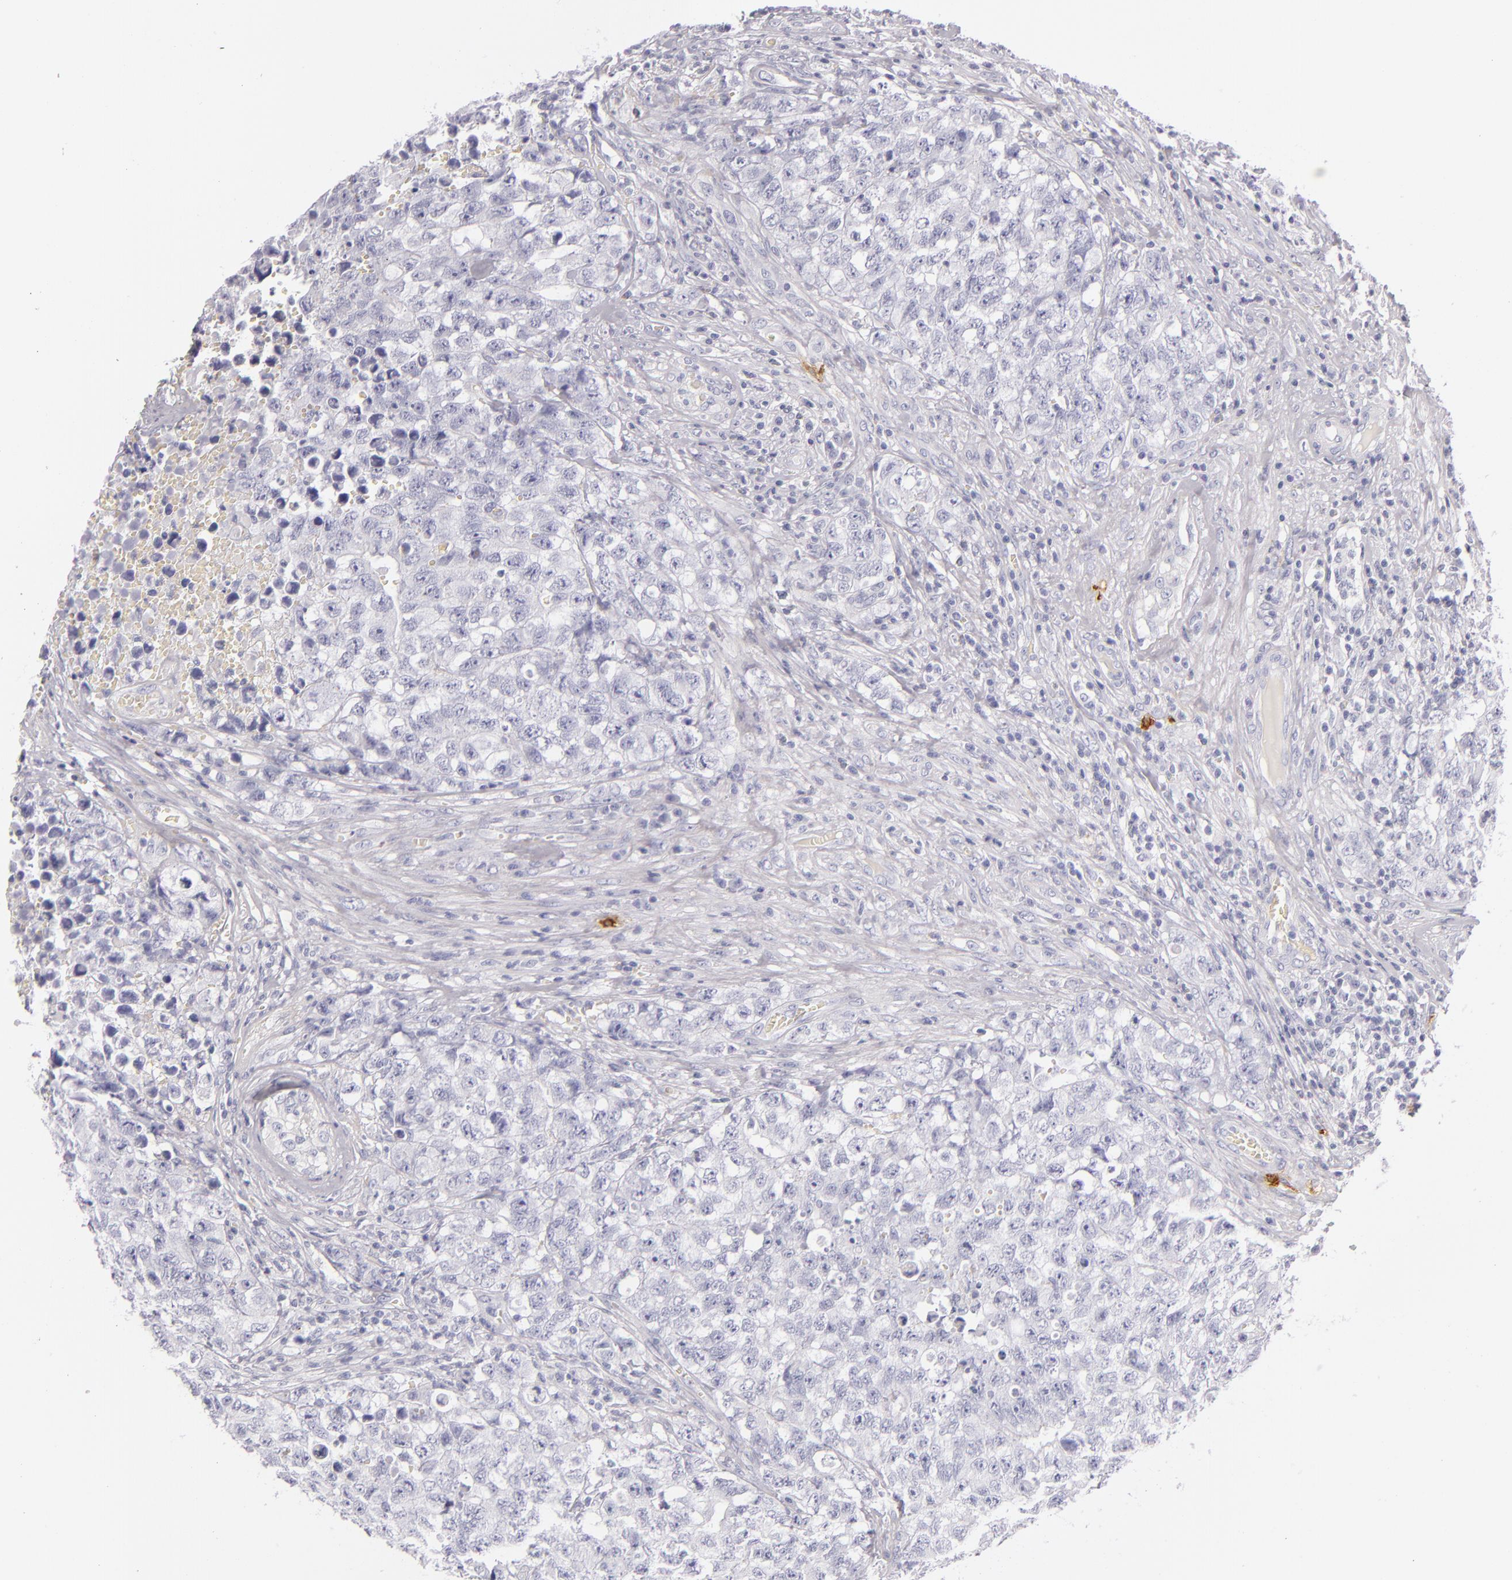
{"staining": {"intensity": "negative", "quantity": "none", "location": "none"}, "tissue": "testis cancer", "cell_type": "Tumor cells", "image_type": "cancer", "snomed": [{"axis": "morphology", "description": "Carcinoma, Embryonal, NOS"}, {"axis": "topography", "description": "Testis"}], "caption": "The photomicrograph shows no staining of tumor cells in embryonal carcinoma (testis).", "gene": "TPSD1", "patient": {"sex": "male", "age": 31}}